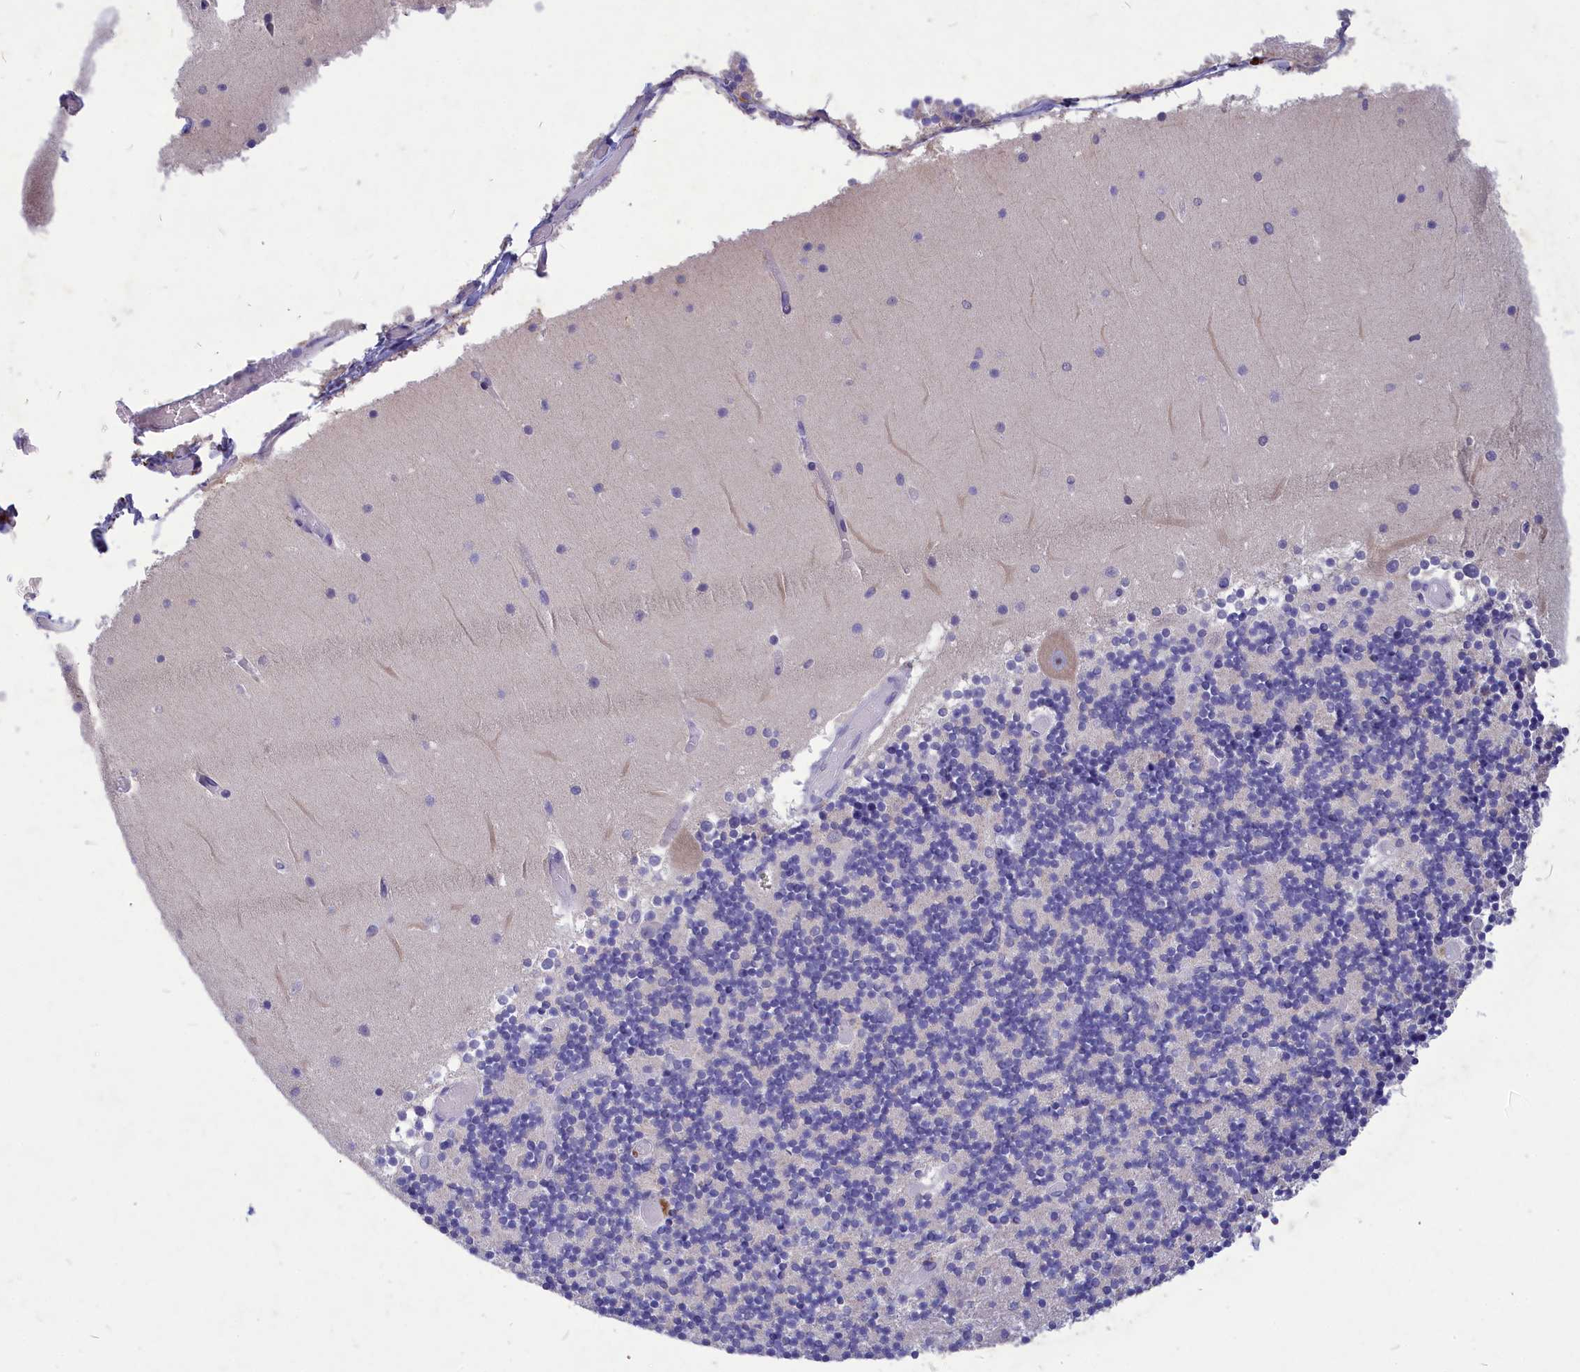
{"staining": {"intensity": "negative", "quantity": "none", "location": "none"}, "tissue": "cerebellum", "cell_type": "Cells in granular layer", "image_type": "normal", "snomed": [{"axis": "morphology", "description": "Normal tissue, NOS"}, {"axis": "topography", "description": "Cerebellum"}], "caption": "This is an immunohistochemistry (IHC) histopathology image of normal human cerebellum. There is no positivity in cells in granular layer.", "gene": "DEFB119", "patient": {"sex": "female", "age": 28}}